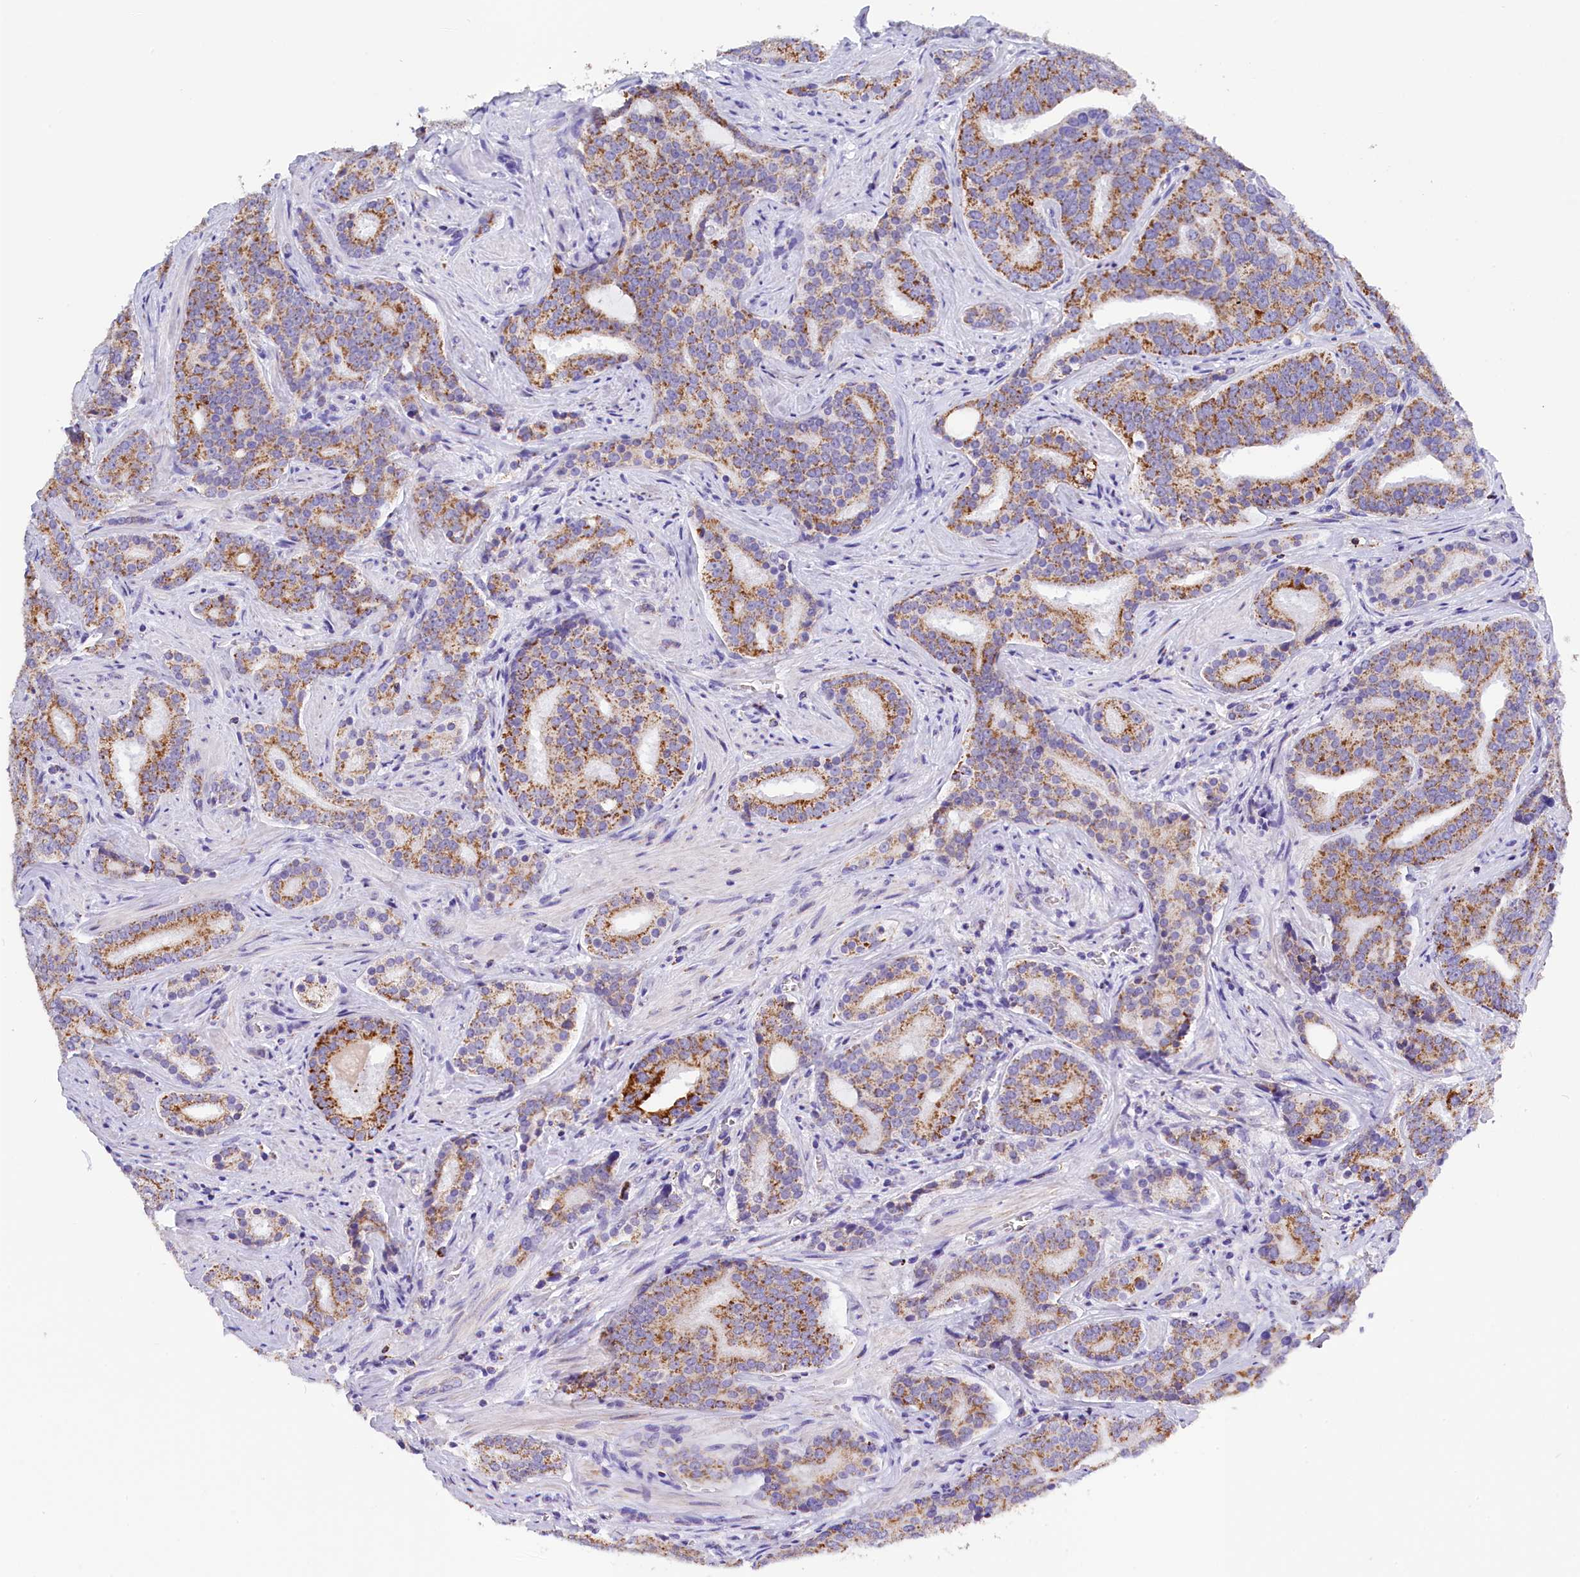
{"staining": {"intensity": "moderate", "quantity": ">75%", "location": "cytoplasmic/membranous"}, "tissue": "prostate cancer", "cell_type": "Tumor cells", "image_type": "cancer", "snomed": [{"axis": "morphology", "description": "Adenocarcinoma, High grade"}, {"axis": "topography", "description": "Prostate"}], "caption": "Tumor cells demonstrate medium levels of moderate cytoplasmic/membranous staining in about >75% of cells in human prostate adenocarcinoma (high-grade).", "gene": "ABAT", "patient": {"sex": "male", "age": 55}}